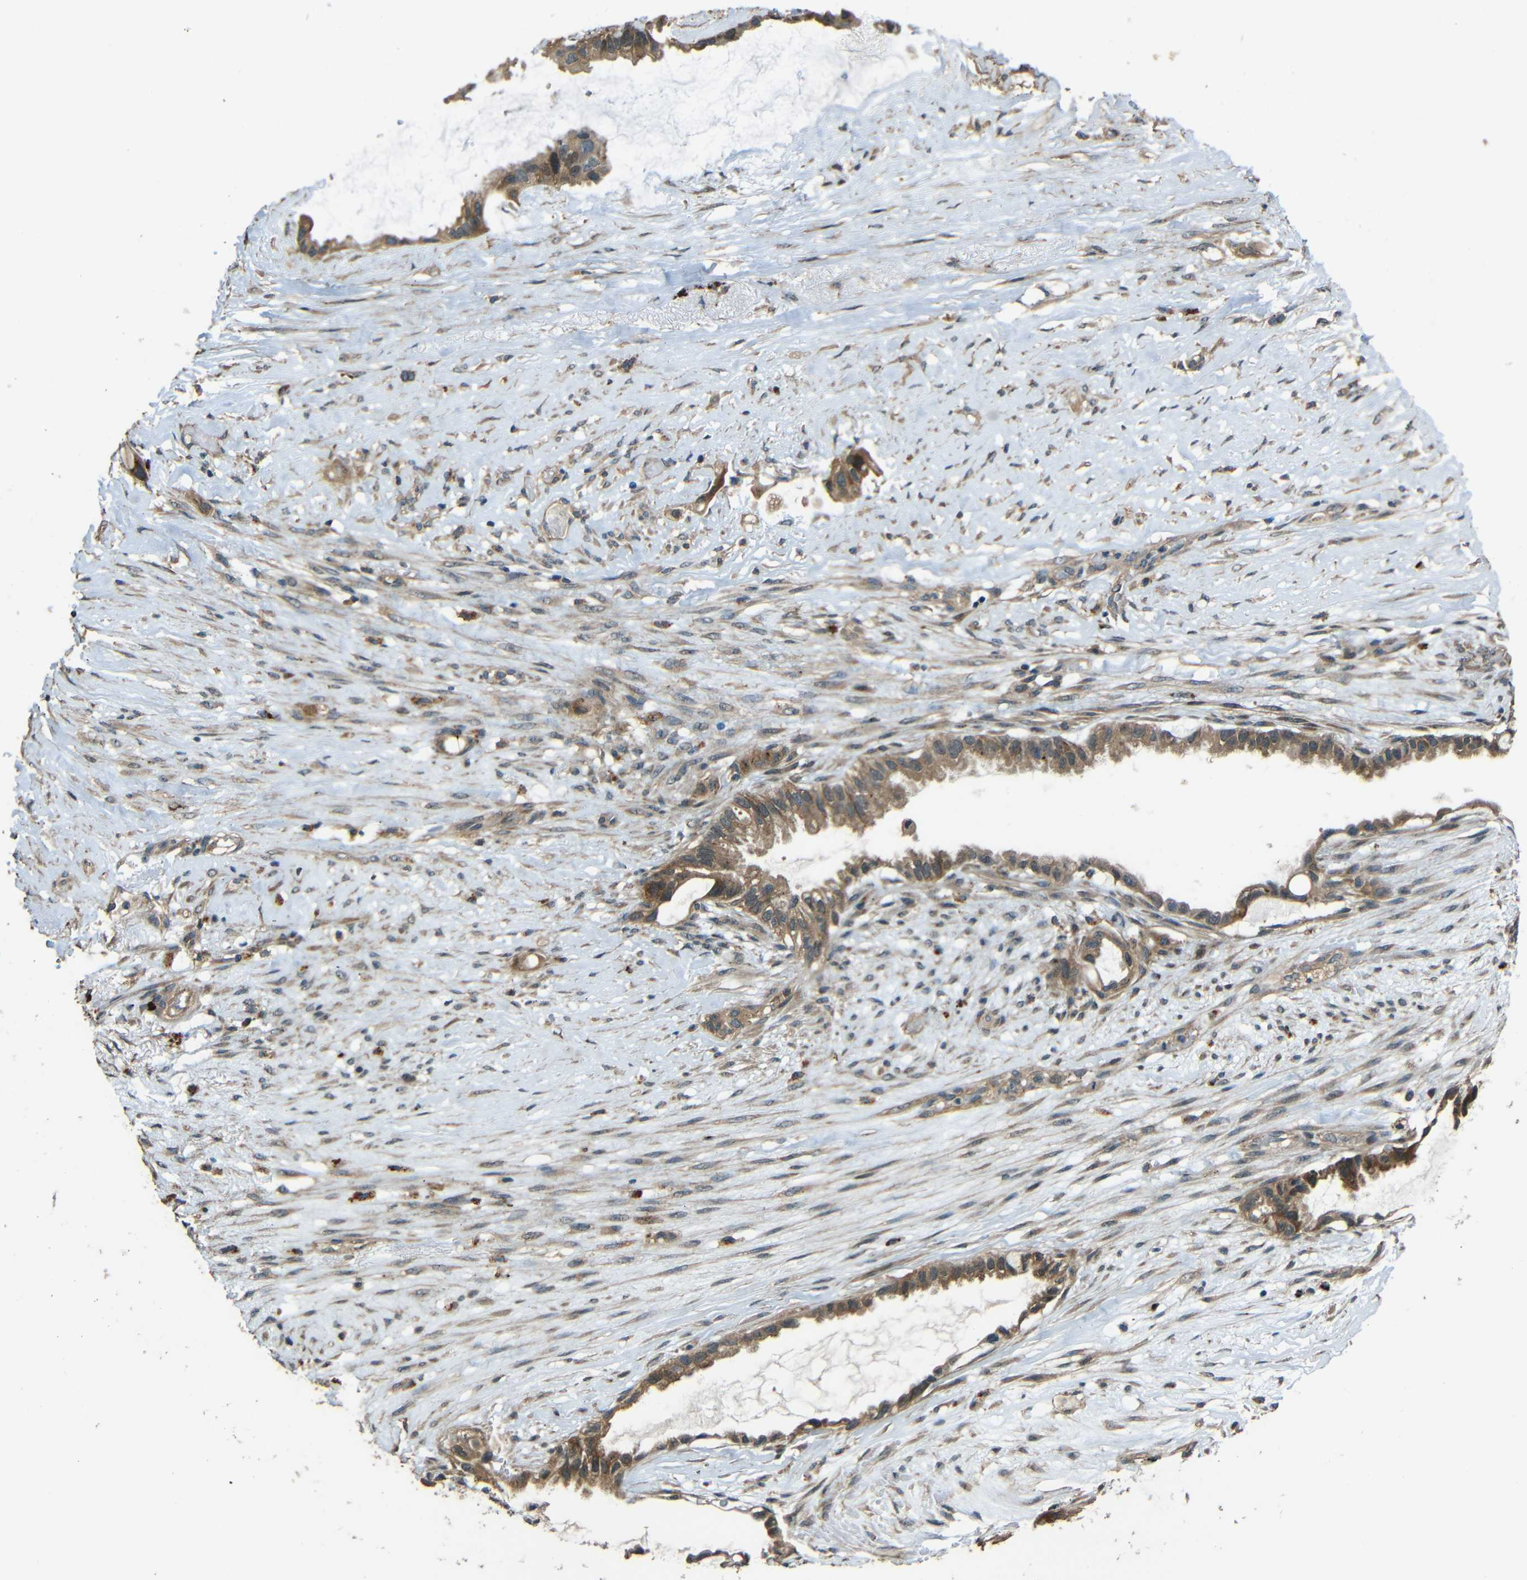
{"staining": {"intensity": "moderate", "quantity": ">75%", "location": "cytoplasmic/membranous"}, "tissue": "liver cancer", "cell_type": "Tumor cells", "image_type": "cancer", "snomed": [{"axis": "morphology", "description": "Cholangiocarcinoma"}, {"axis": "topography", "description": "Liver"}], "caption": "Moderate cytoplasmic/membranous positivity for a protein is present in approximately >75% of tumor cells of cholangiocarcinoma (liver) using immunohistochemistry (IHC).", "gene": "ACACA", "patient": {"sex": "female", "age": 65}}